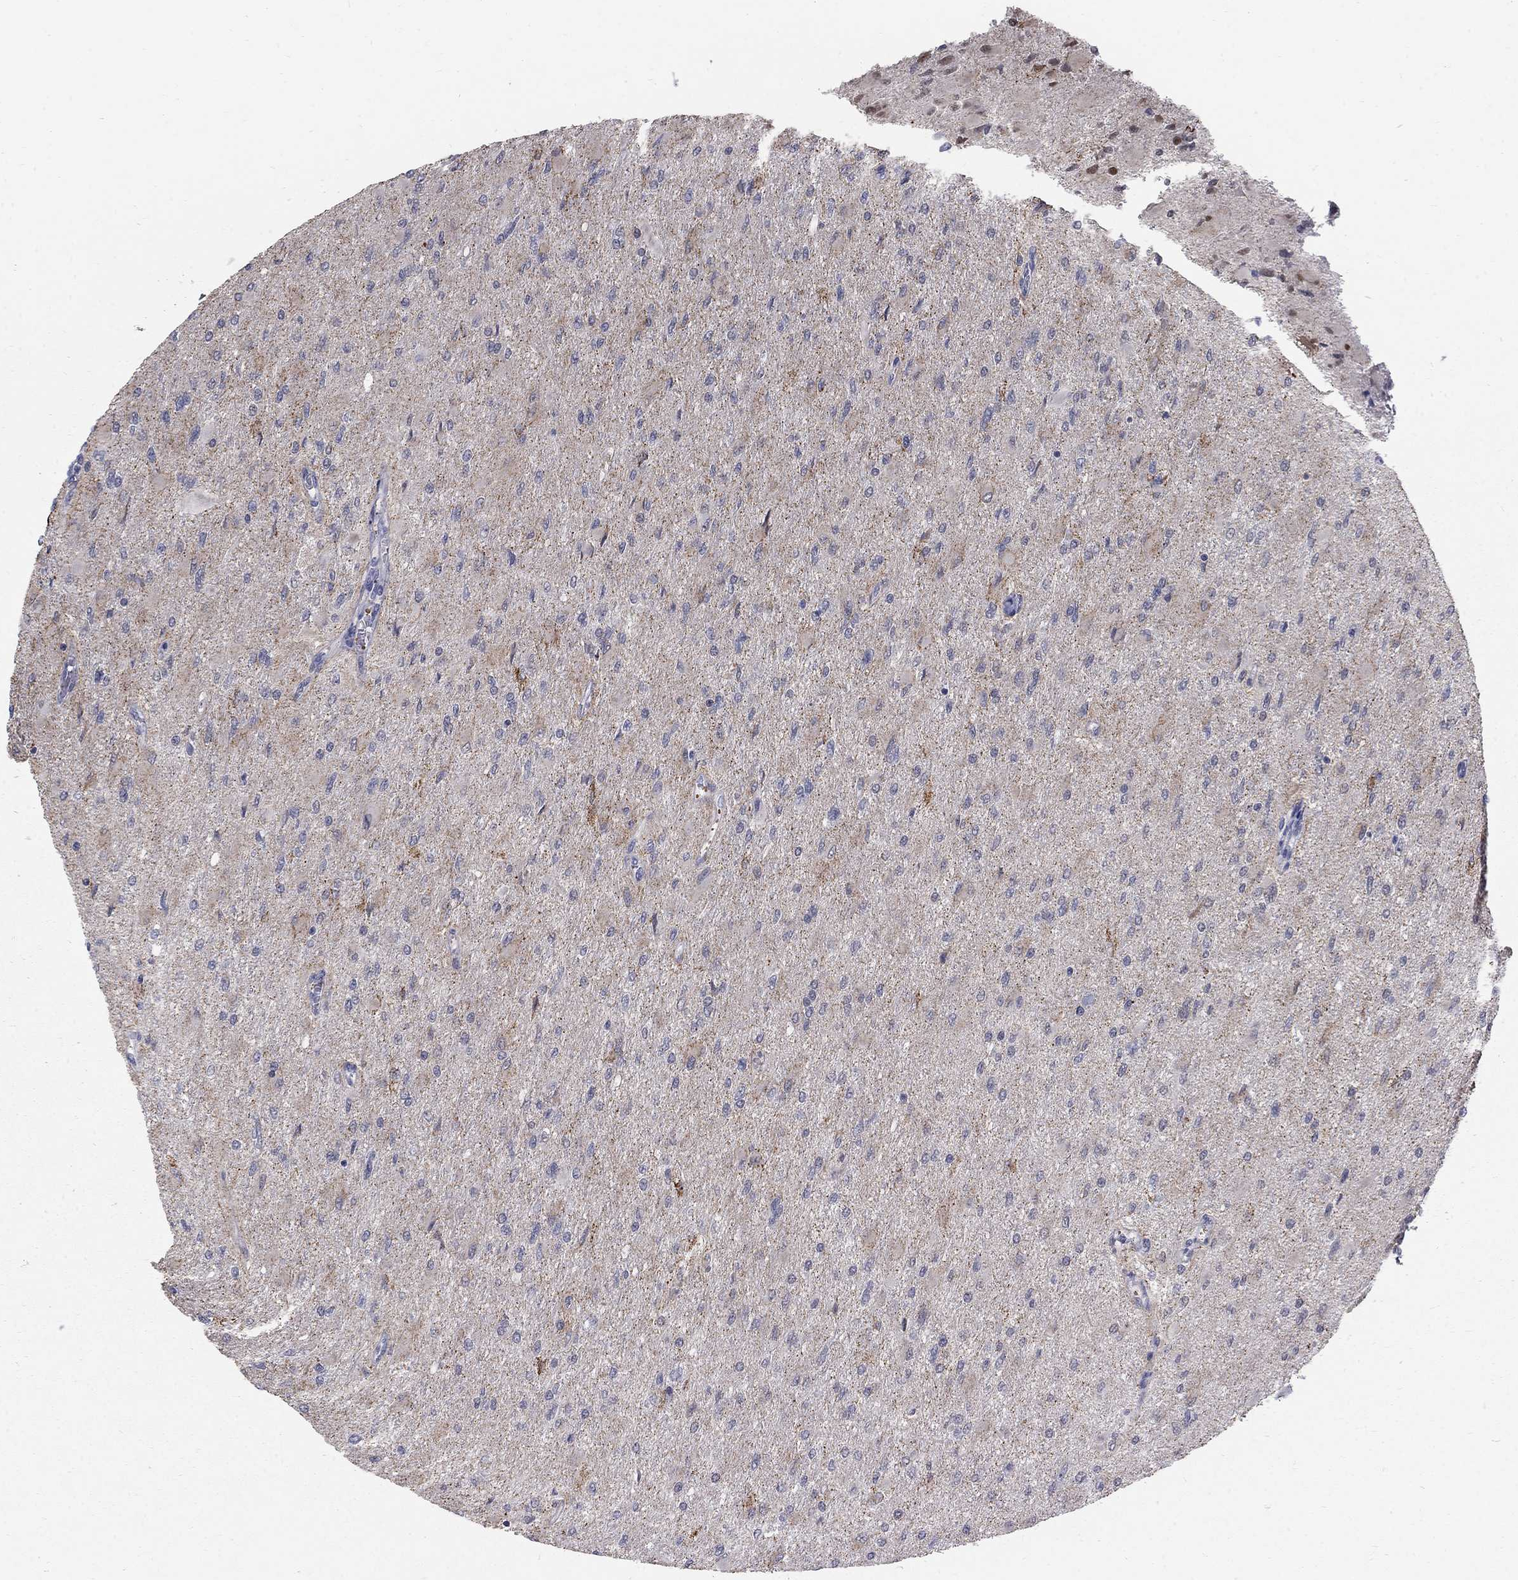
{"staining": {"intensity": "negative", "quantity": "none", "location": "none"}, "tissue": "glioma", "cell_type": "Tumor cells", "image_type": "cancer", "snomed": [{"axis": "morphology", "description": "Glioma, malignant, High grade"}, {"axis": "topography", "description": "Cerebral cortex"}], "caption": "Glioma was stained to show a protein in brown. There is no significant staining in tumor cells.", "gene": "GCFC2", "patient": {"sex": "female", "age": 36}}